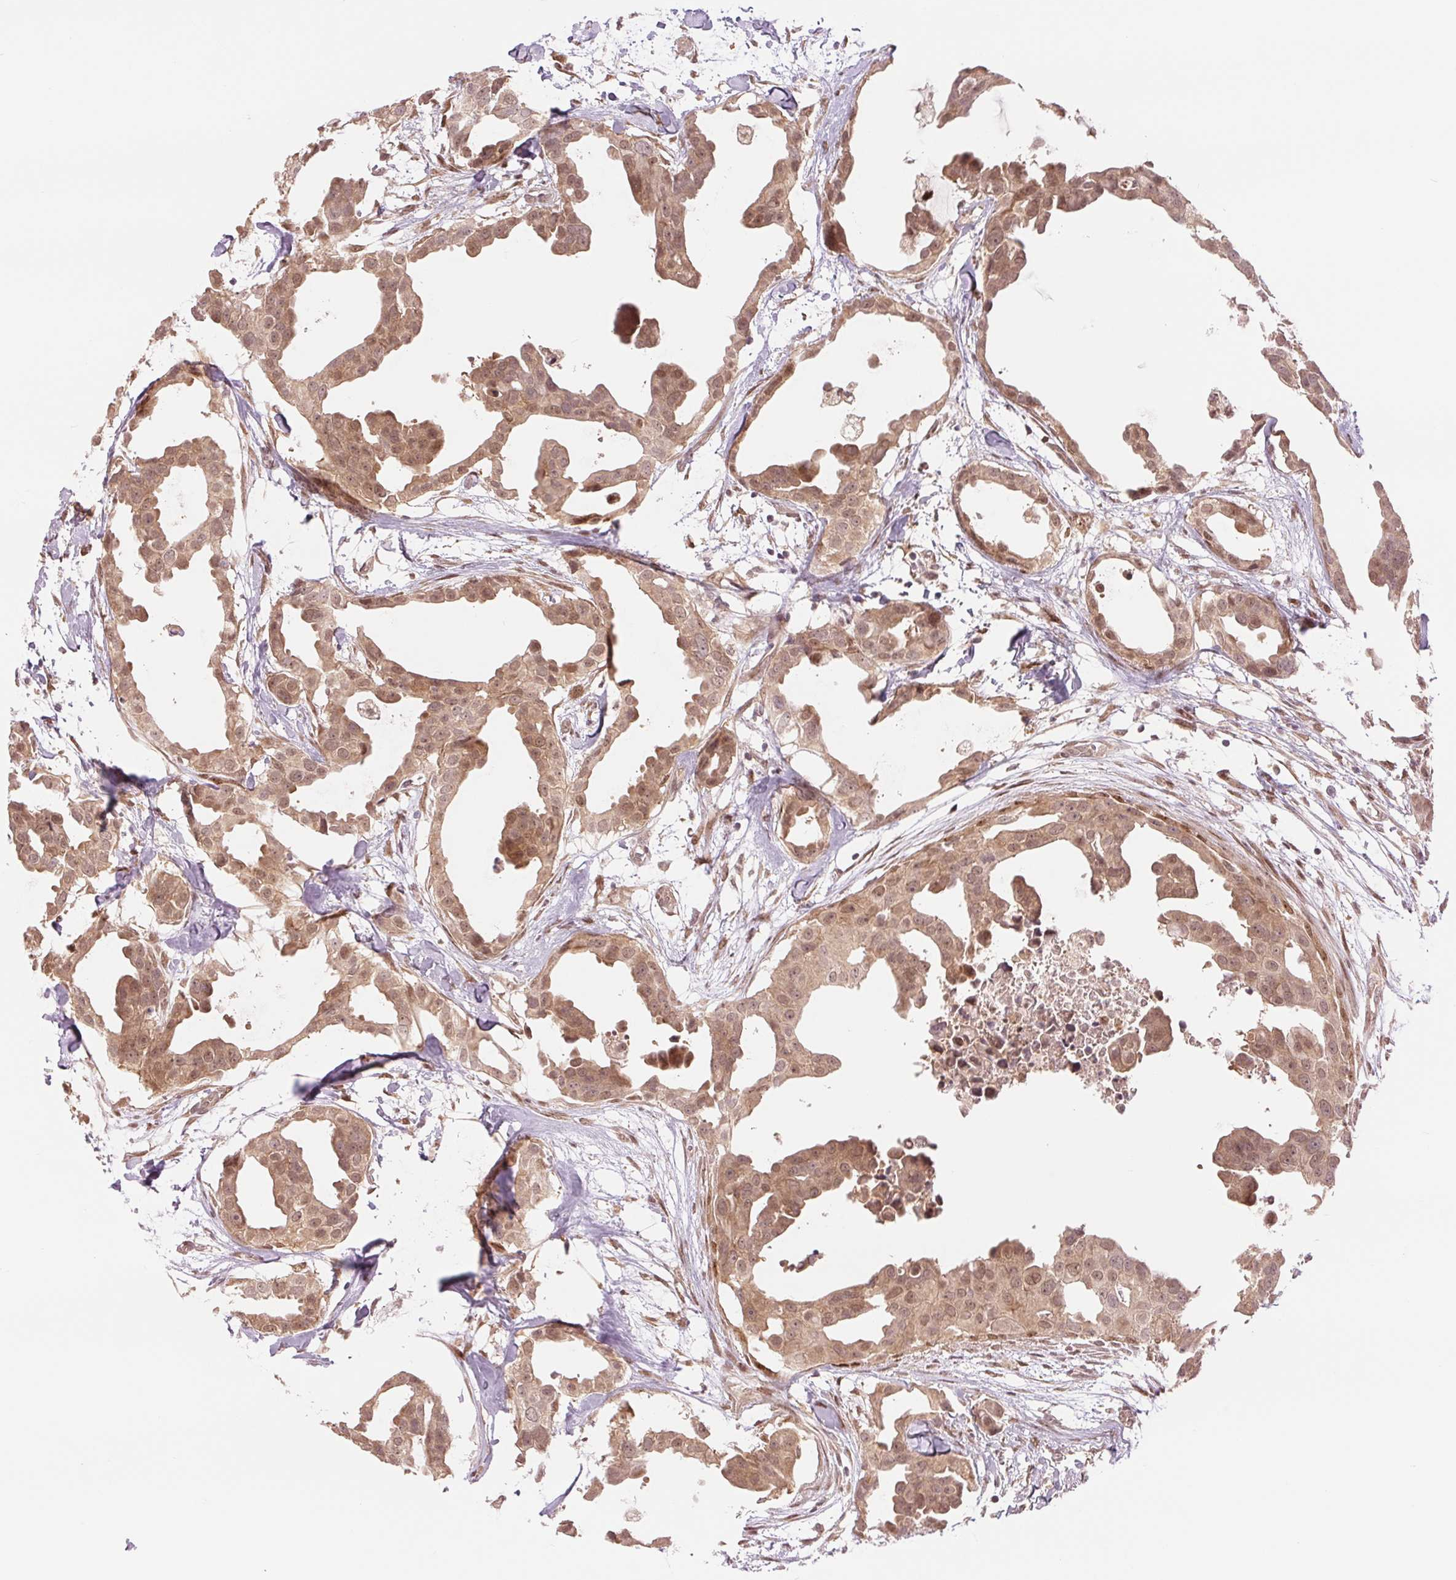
{"staining": {"intensity": "moderate", "quantity": ">75%", "location": "cytoplasmic/membranous,nuclear"}, "tissue": "breast cancer", "cell_type": "Tumor cells", "image_type": "cancer", "snomed": [{"axis": "morphology", "description": "Duct carcinoma"}, {"axis": "topography", "description": "Breast"}], "caption": "Protein staining displays moderate cytoplasmic/membranous and nuclear expression in approximately >75% of tumor cells in breast infiltrating ductal carcinoma.", "gene": "ERI3", "patient": {"sex": "female", "age": 38}}